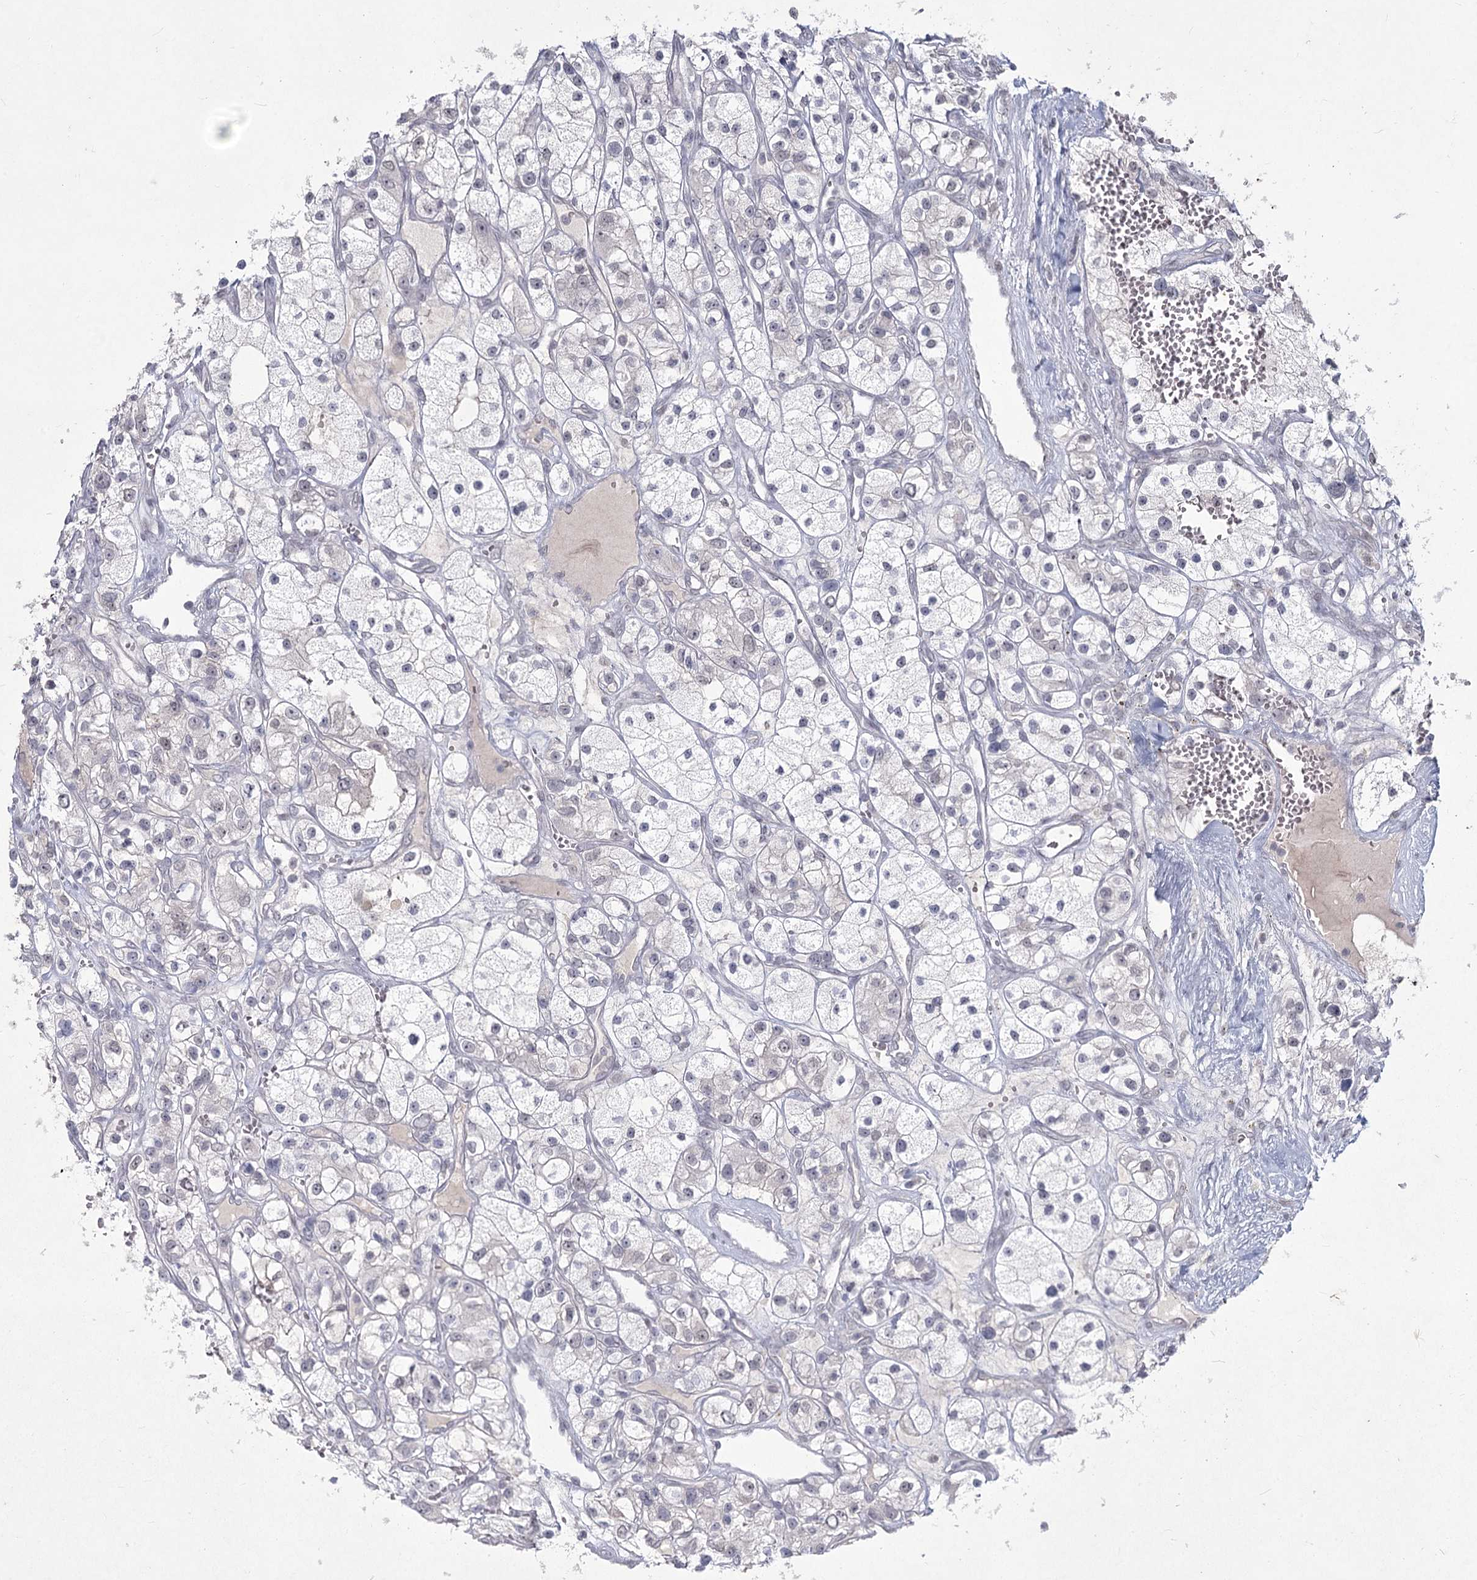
{"staining": {"intensity": "negative", "quantity": "none", "location": "none"}, "tissue": "renal cancer", "cell_type": "Tumor cells", "image_type": "cancer", "snomed": [{"axis": "morphology", "description": "Adenocarcinoma, NOS"}, {"axis": "topography", "description": "Kidney"}], "caption": "The photomicrograph reveals no staining of tumor cells in renal adenocarcinoma.", "gene": "LY6G5C", "patient": {"sex": "female", "age": 57}}